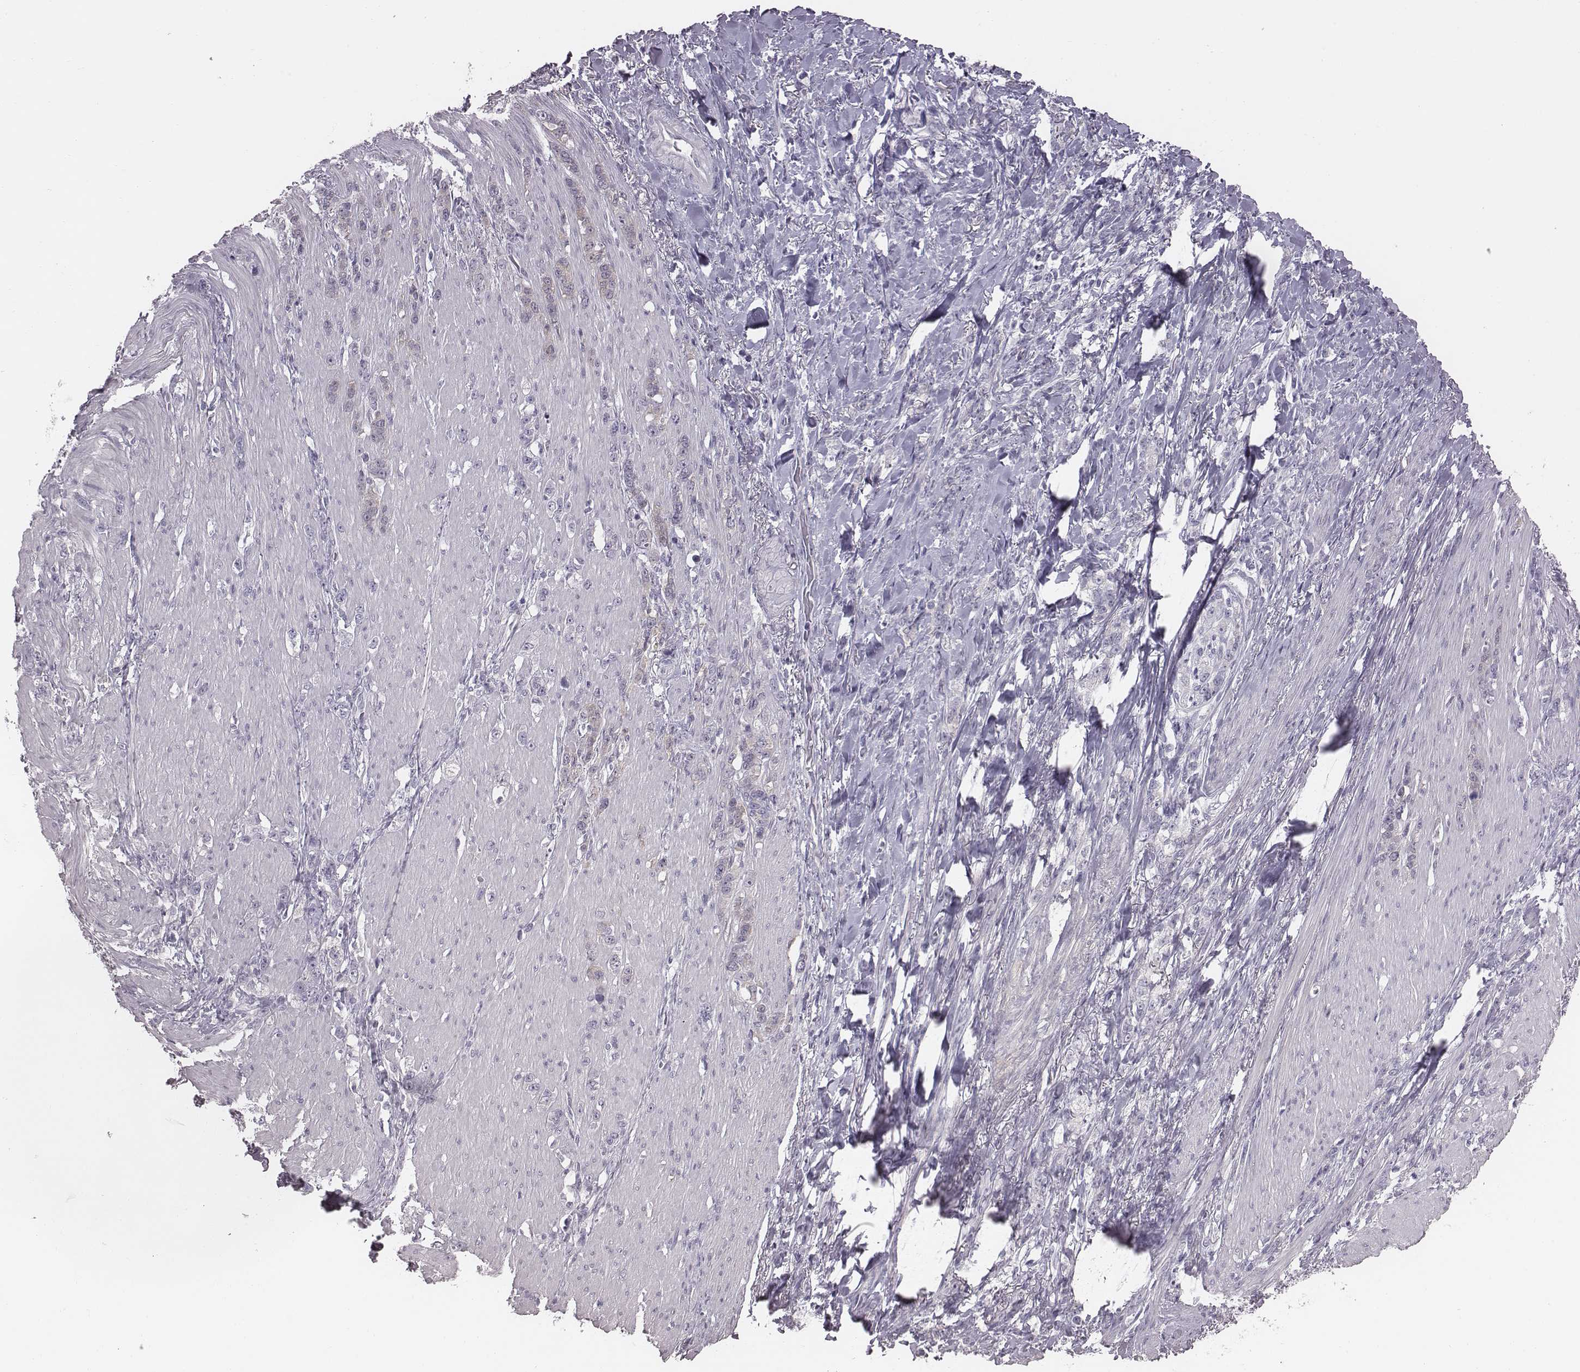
{"staining": {"intensity": "negative", "quantity": "none", "location": "none"}, "tissue": "stomach cancer", "cell_type": "Tumor cells", "image_type": "cancer", "snomed": [{"axis": "morphology", "description": "Adenocarcinoma, NOS"}, {"axis": "topography", "description": "Stomach, lower"}], "caption": "Human stomach cancer (adenocarcinoma) stained for a protein using immunohistochemistry shows no expression in tumor cells.", "gene": "PDE8B", "patient": {"sex": "male", "age": 88}}